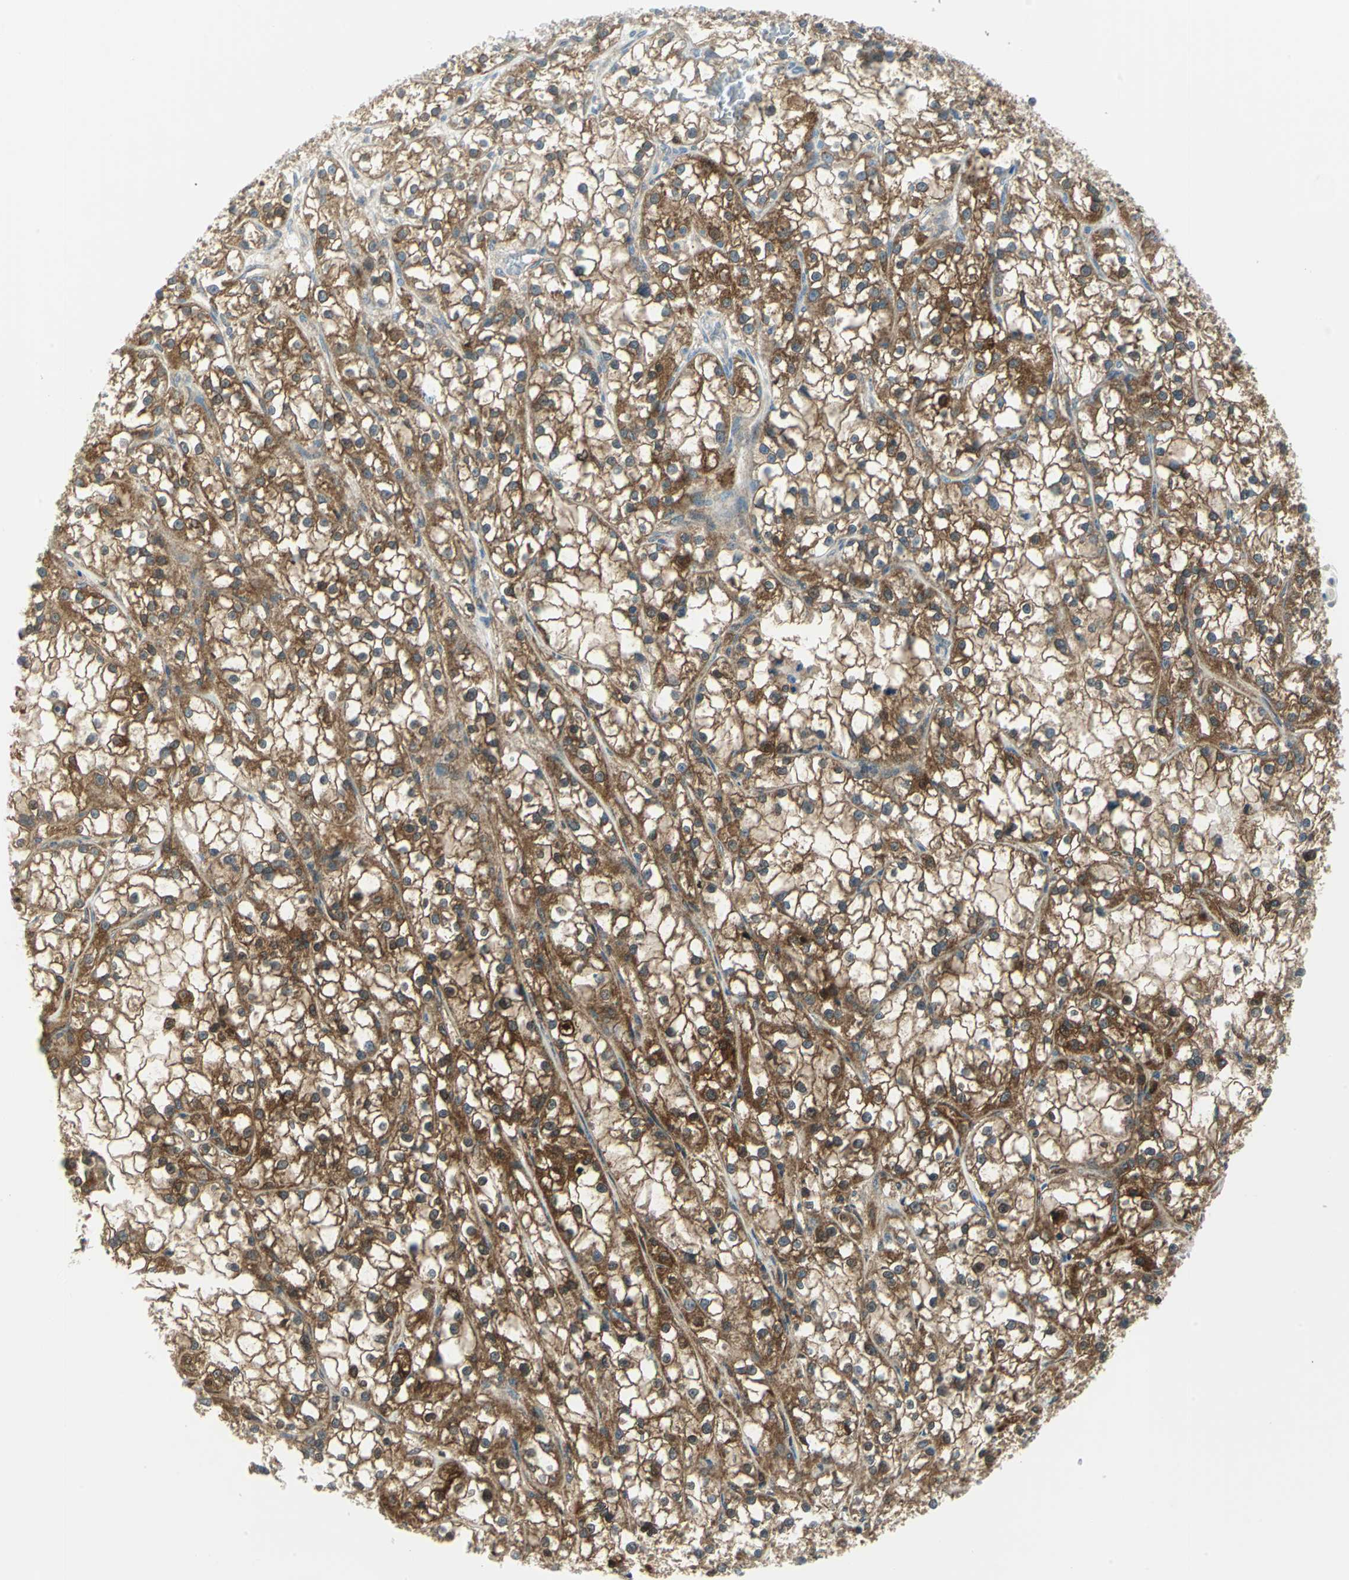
{"staining": {"intensity": "strong", "quantity": ">75%", "location": "cytoplasmic/membranous"}, "tissue": "renal cancer", "cell_type": "Tumor cells", "image_type": "cancer", "snomed": [{"axis": "morphology", "description": "Adenocarcinoma, NOS"}, {"axis": "topography", "description": "Kidney"}], "caption": "Immunohistochemical staining of human renal cancer (adenocarcinoma) reveals high levels of strong cytoplasmic/membranous expression in approximately >75% of tumor cells.", "gene": "ALDOA", "patient": {"sex": "female", "age": 52}}